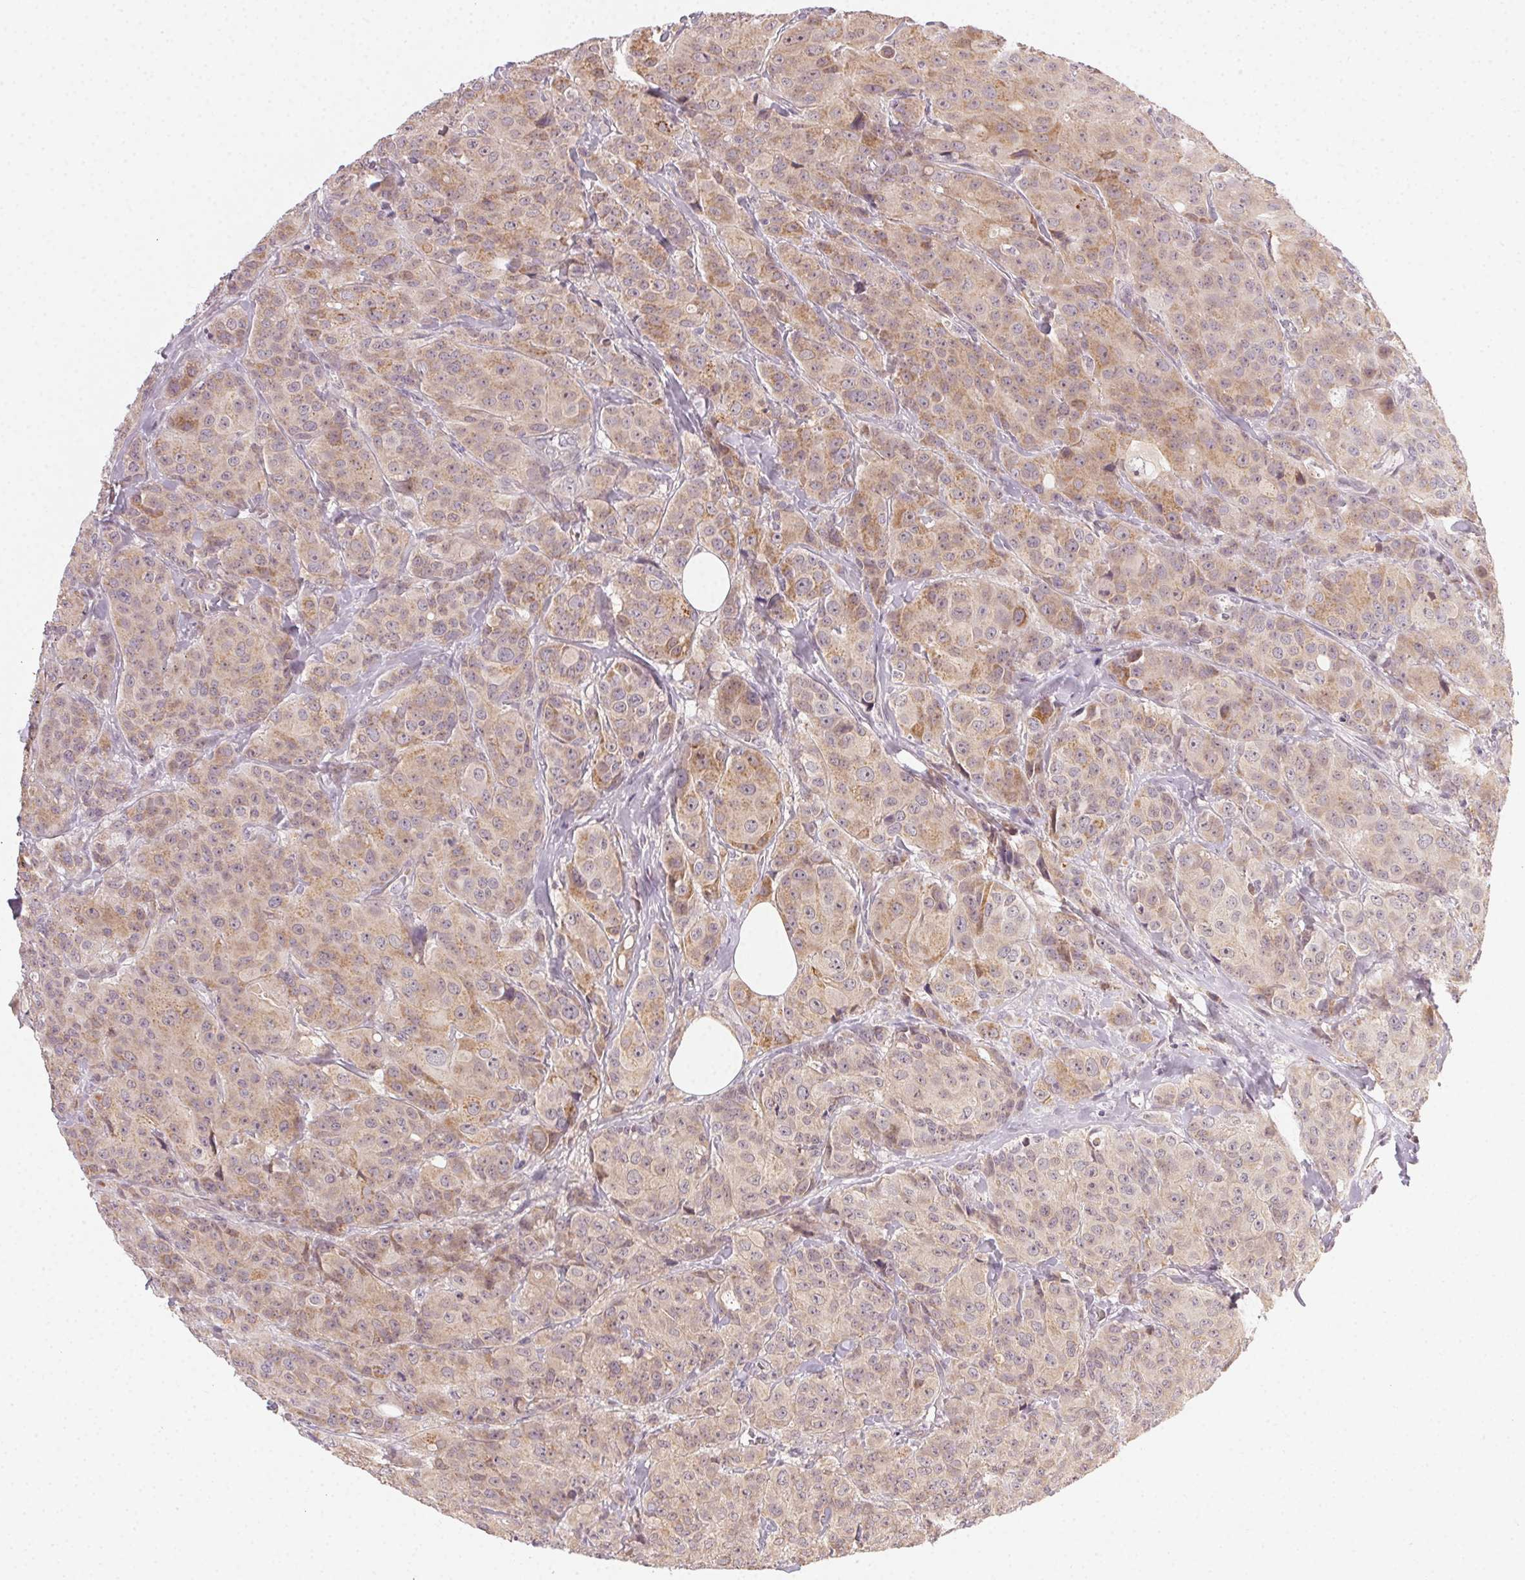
{"staining": {"intensity": "weak", "quantity": ">75%", "location": "cytoplasmic/membranous"}, "tissue": "breast cancer", "cell_type": "Tumor cells", "image_type": "cancer", "snomed": [{"axis": "morphology", "description": "Duct carcinoma"}, {"axis": "topography", "description": "Breast"}], "caption": "This image exhibits immunohistochemistry (IHC) staining of breast cancer, with low weak cytoplasmic/membranous staining in about >75% of tumor cells.", "gene": "NCOA4", "patient": {"sex": "female", "age": 43}}